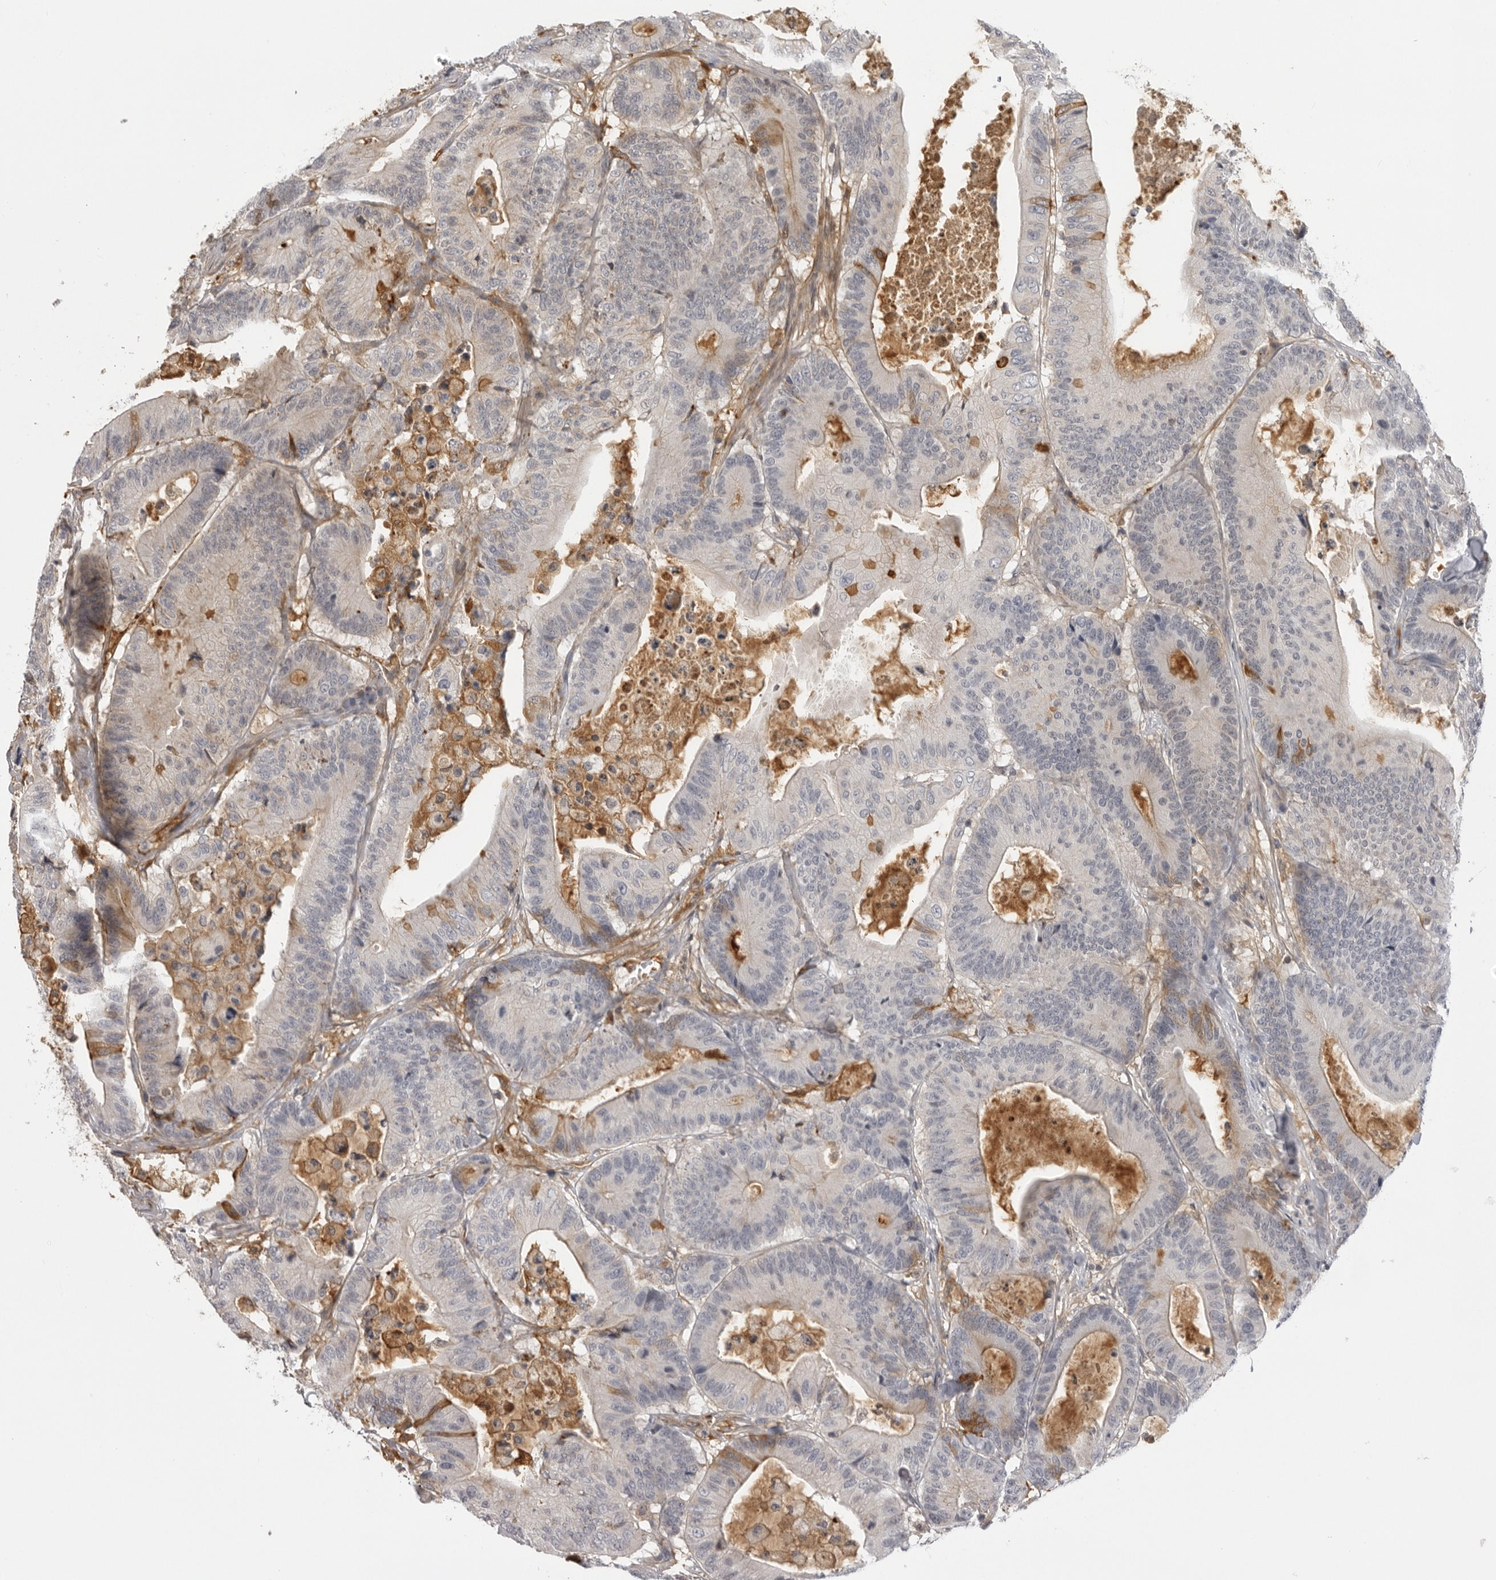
{"staining": {"intensity": "negative", "quantity": "none", "location": "none"}, "tissue": "colorectal cancer", "cell_type": "Tumor cells", "image_type": "cancer", "snomed": [{"axis": "morphology", "description": "Adenocarcinoma, NOS"}, {"axis": "topography", "description": "Colon"}], "caption": "DAB immunohistochemical staining of adenocarcinoma (colorectal) demonstrates no significant staining in tumor cells.", "gene": "PLEKHF2", "patient": {"sex": "female", "age": 84}}